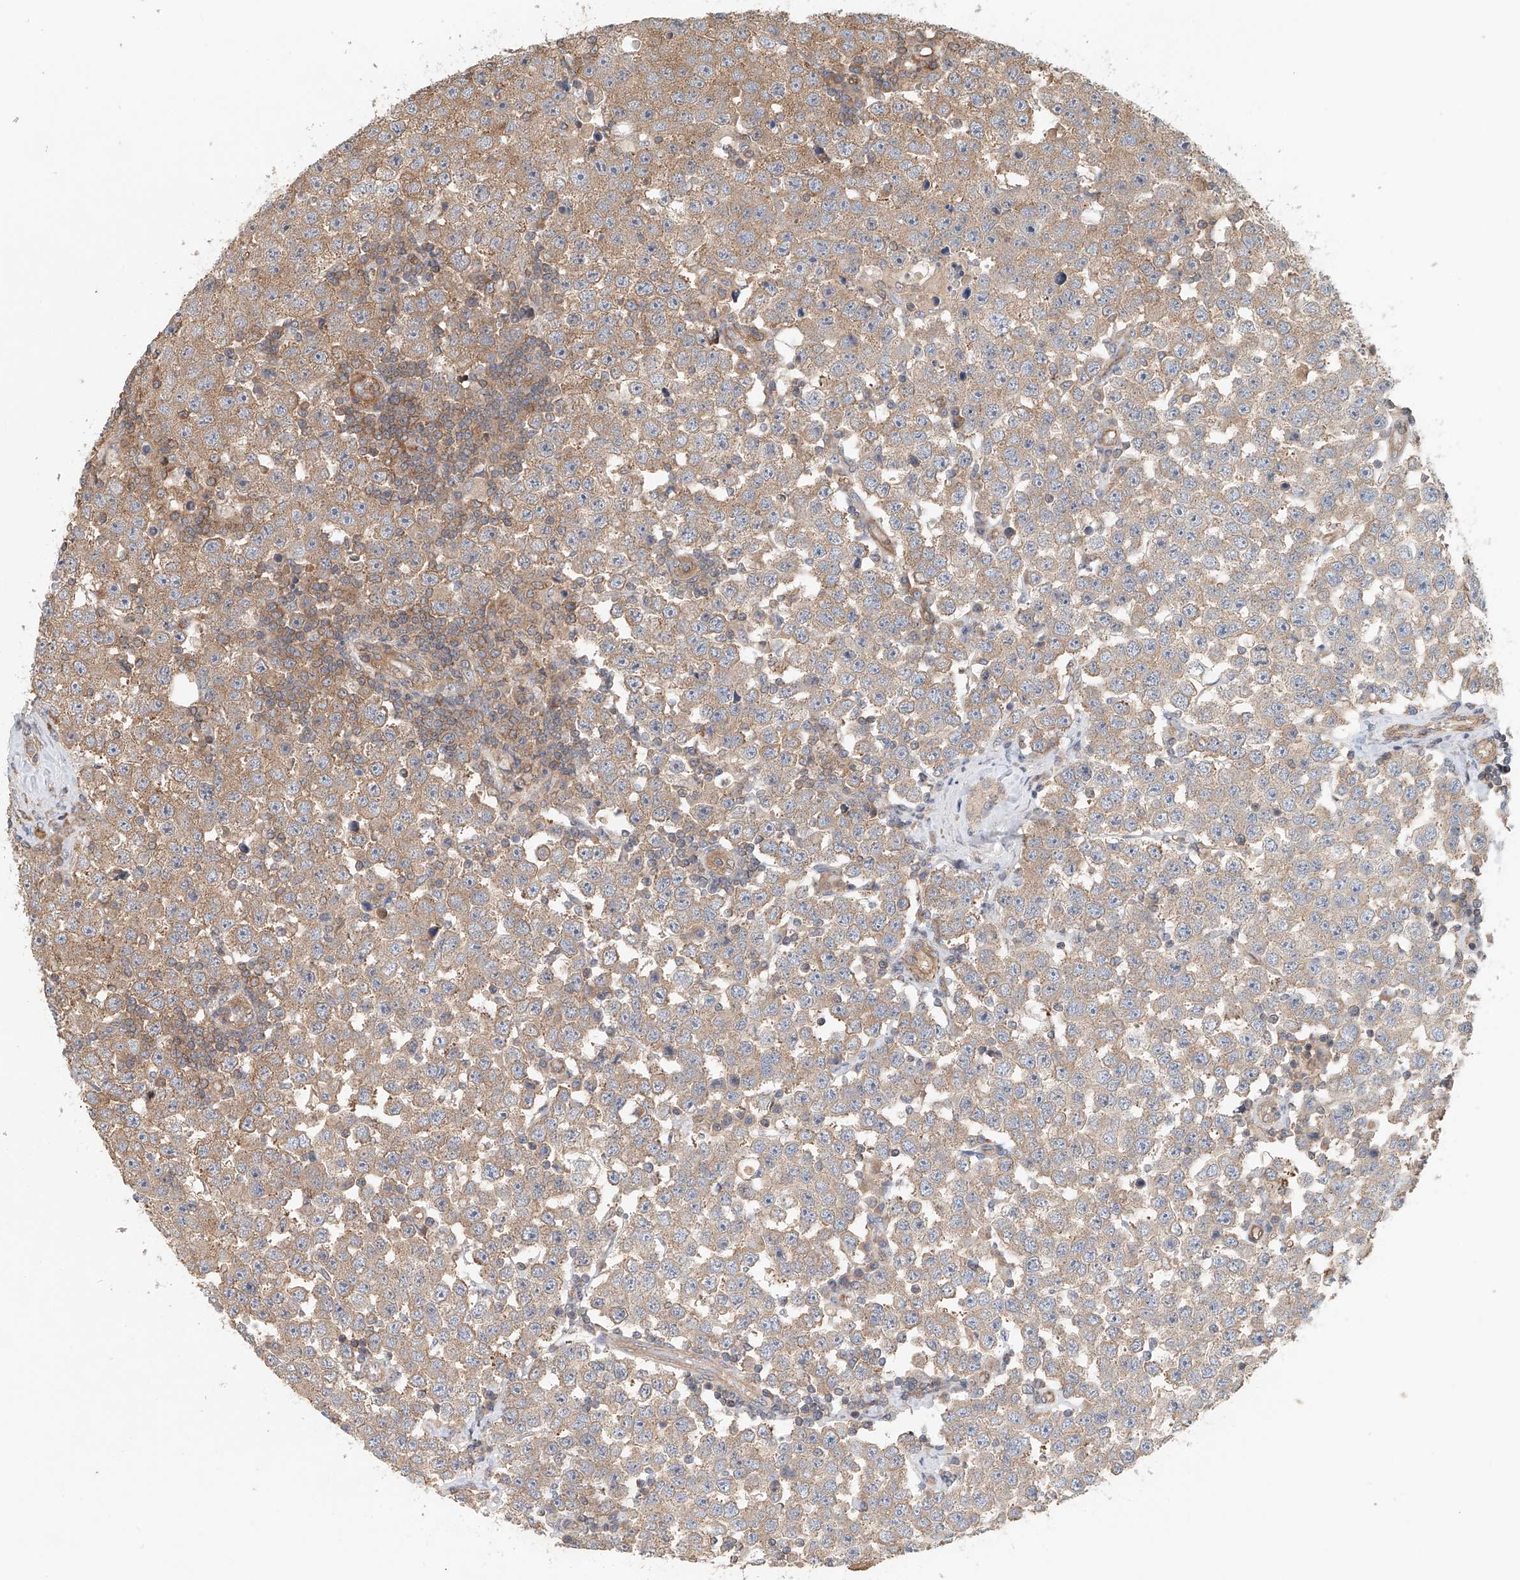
{"staining": {"intensity": "weak", "quantity": ">75%", "location": "cytoplasmic/membranous"}, "tissue": "testis cancer", "cell_type": "Tumor cells", "image_type": "cancer", "snomed": [{"axis": "morphology", "description": "Seminoma, NOS"}, {"axis": "topography", "description": "Testis"}], "caption": "Seminoma (testis) stained with DAB immunohistochemistry (IHC) demonstrates low levels of weak cytoplasmic/membranous positivity in about >75% of tumor cells. (DAB (3,3'-diaminobenzidine) IHC with brightfield microscopy, high magnification).", "gene": "FRYL", "patient": {"sex": "male", "age": 28}}